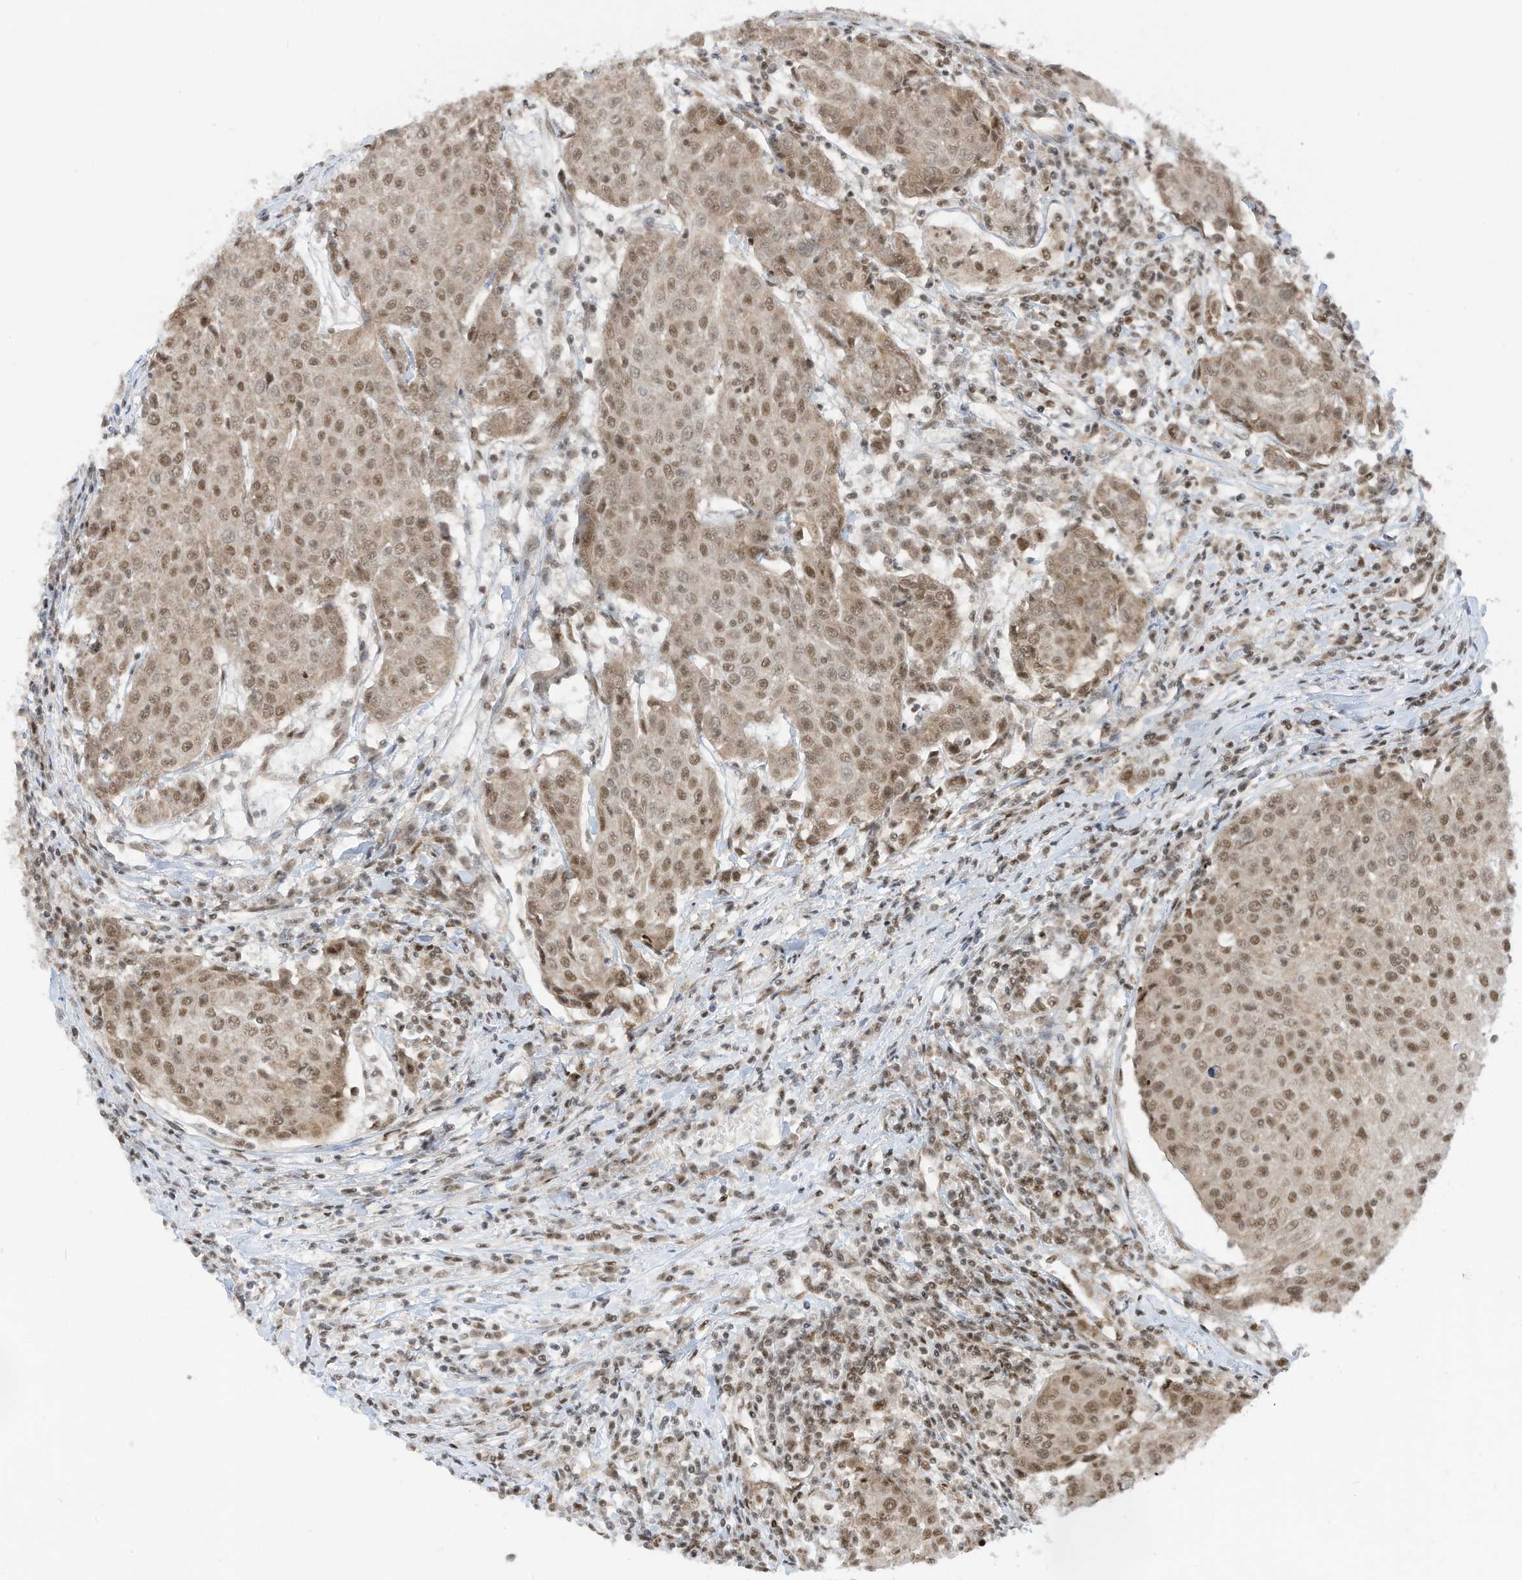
{"staining": {"intensity": "moderate", "quantity": ">75%", "location": "nuclear"}, "tissue": "urothelial cancer", "cell_type": "Tumor cells", "image_type": "cancer", "snomed": [{"axis": "morphology", "description": "Urothelial carcinoma, High grade"}, {"axis": "topography", "description": "Urinary bladder"}], "caption": "High-grade urothelial carcinoma stained for a protein shows moderate nuclear positivity in tumor cells.", "gene": "AURKAIP1", "patient": {"sex": "female", "age": 85}}